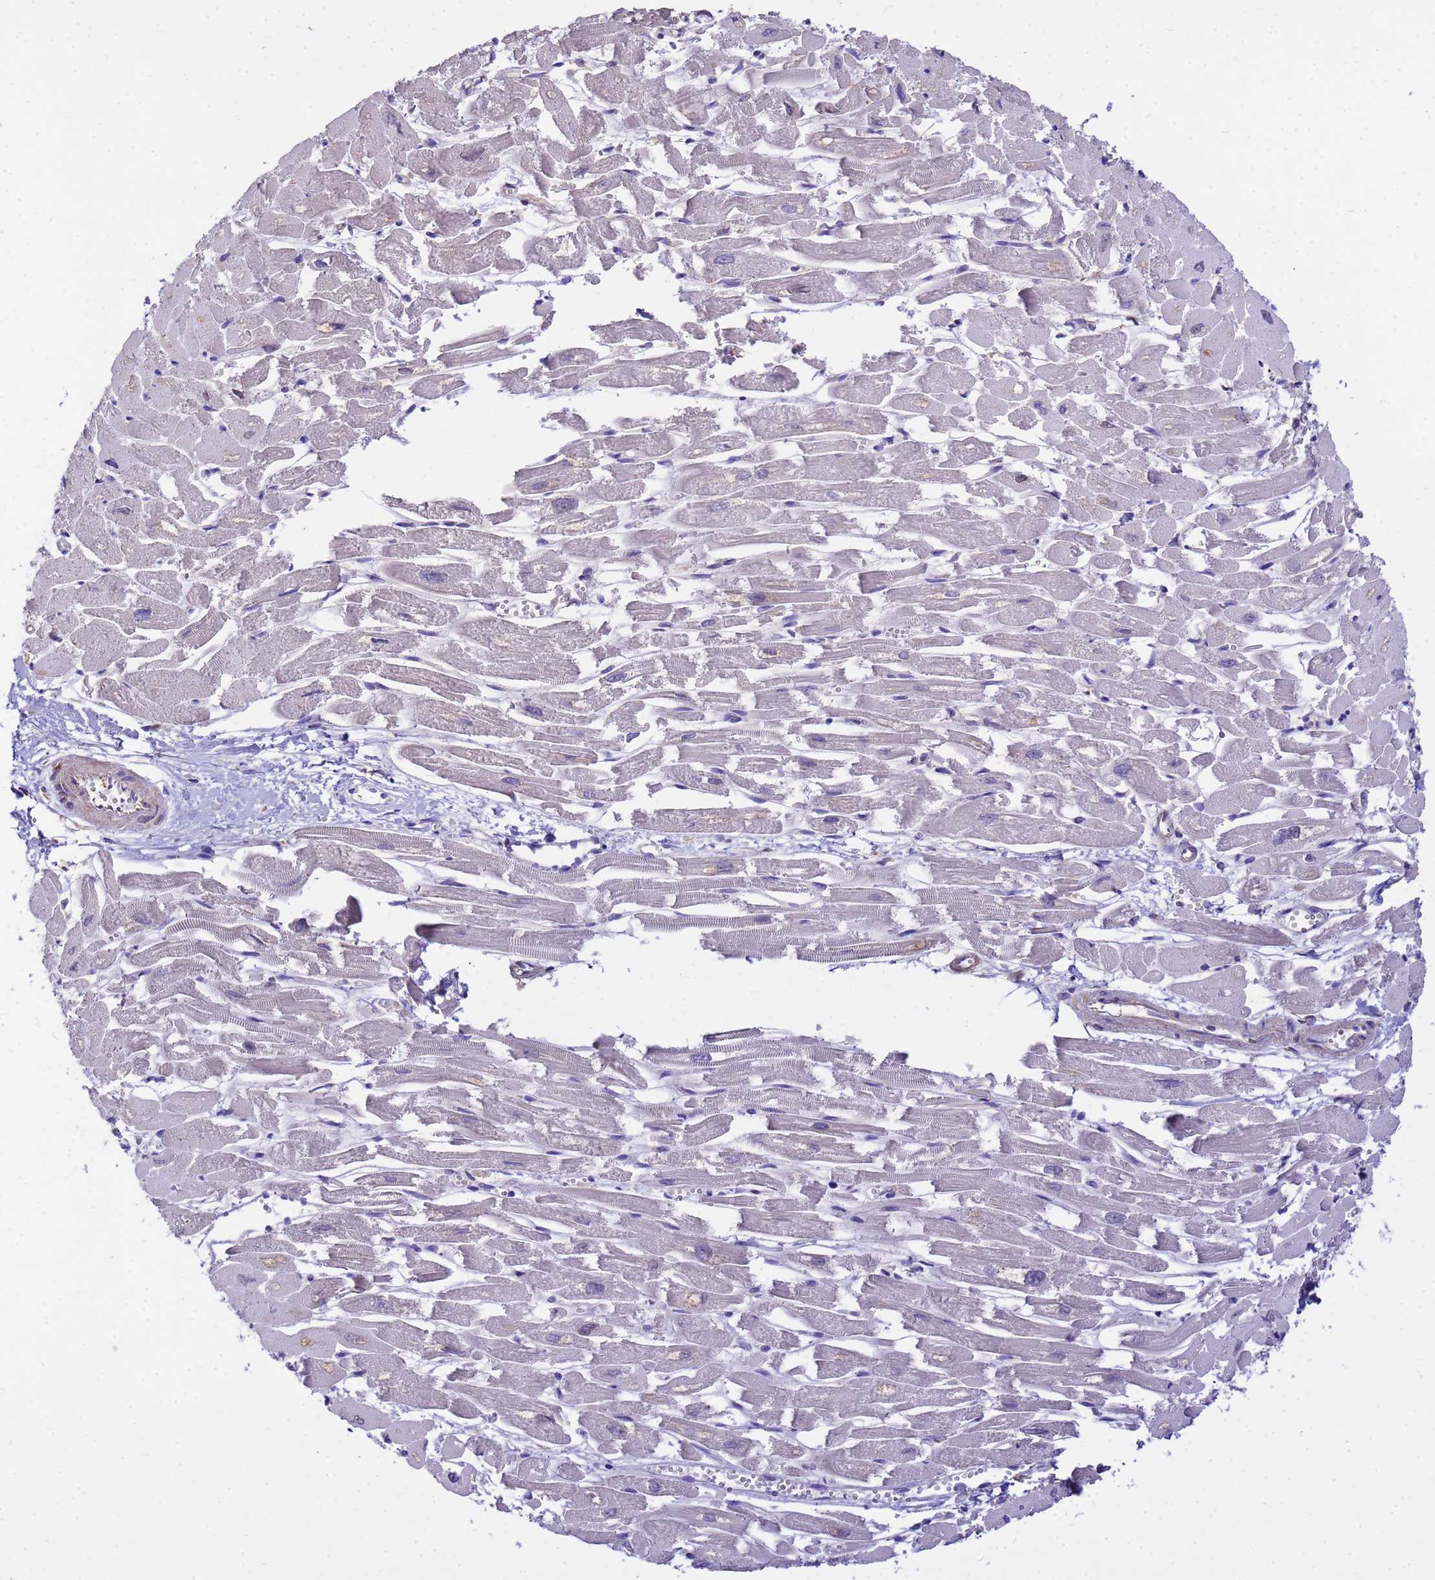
{"staining": {"intensity": "moderate", "quantity": "<25%", "location": "cytoplasmic/membranous"}, "tissue": "heart muscle", "cell_type": "Cardiomyocytes", "image_type": "normal", "snomed": [{"axis": "morphology", "description": "Normal tissue, NOS"}, {"axis": "topography", "description": "Heart"}], "caption": "Cardiomyocytes exhibit low levels of moderate cytoplasmic/membranous positivity in about <25% of cells in unremarkable human heart muscle. The staining was performed using DAB (3,3'-diaminobenzidine), with brown indicating positive protein expression. Nuclei are stained blue with hematoxylin.", "gene": "TCEAL3", "patient": {"sex": "male", "age": 54}}